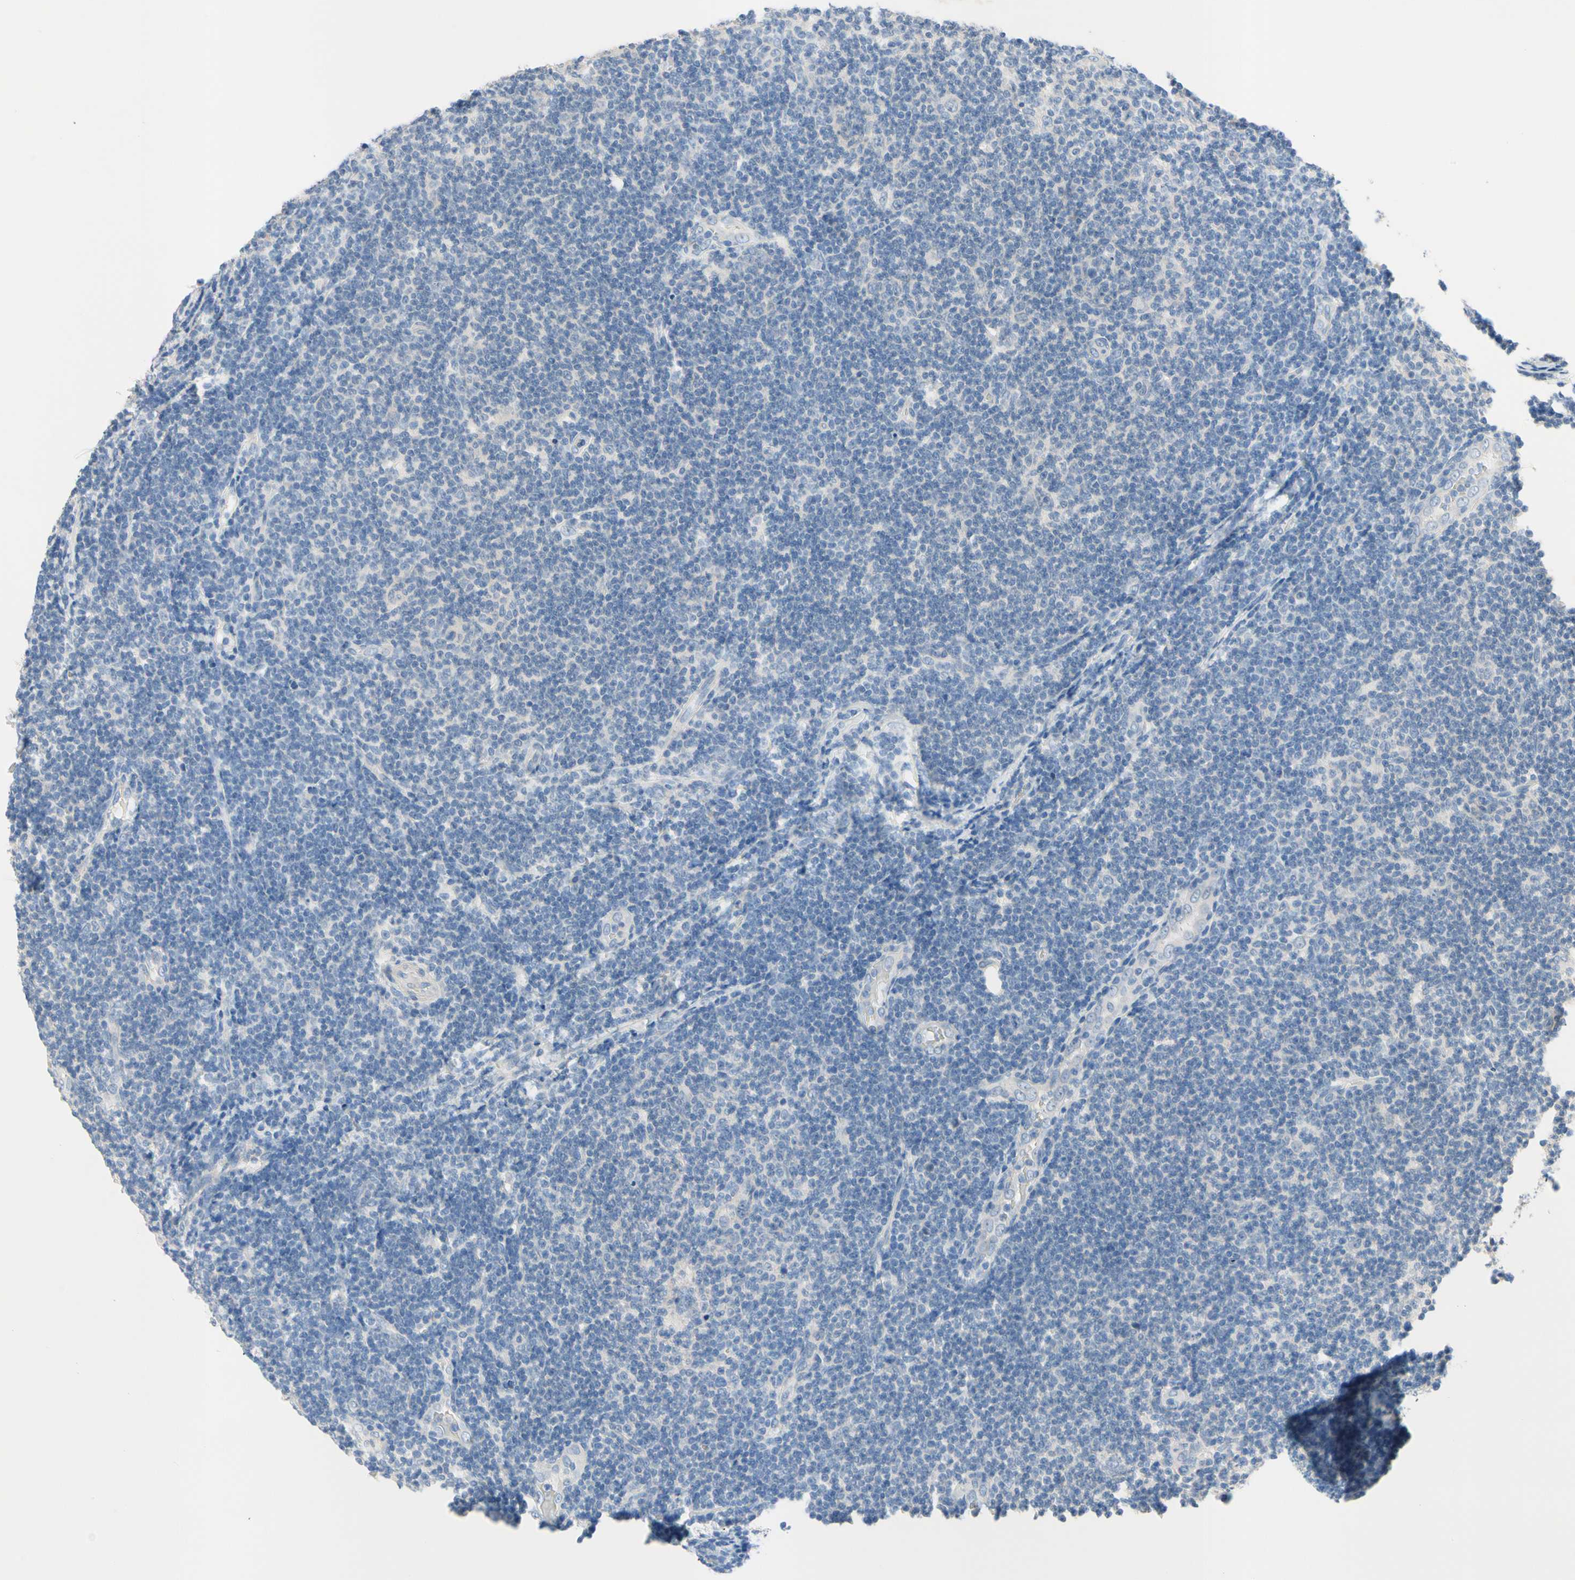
{"staining": {"intensity": "negative", "quantity": "none", "location": "none"}, "tissue": "lymphoma", "cell_type": "Tumor cells", "image_type": "cancer", "snomed": [{"axis": "morphology", "description": "Malignant lymphoma, non-Hodgkin's type, Low grade"}, {"axis": "topography", "description": "Lymph node"}], "caption": "This is an immunohistochemistry micrograph of human lymphoma. There is no expression in tumor cells.", "gene": "MARK1", "patient": {"sex": "male", "age": 83}}